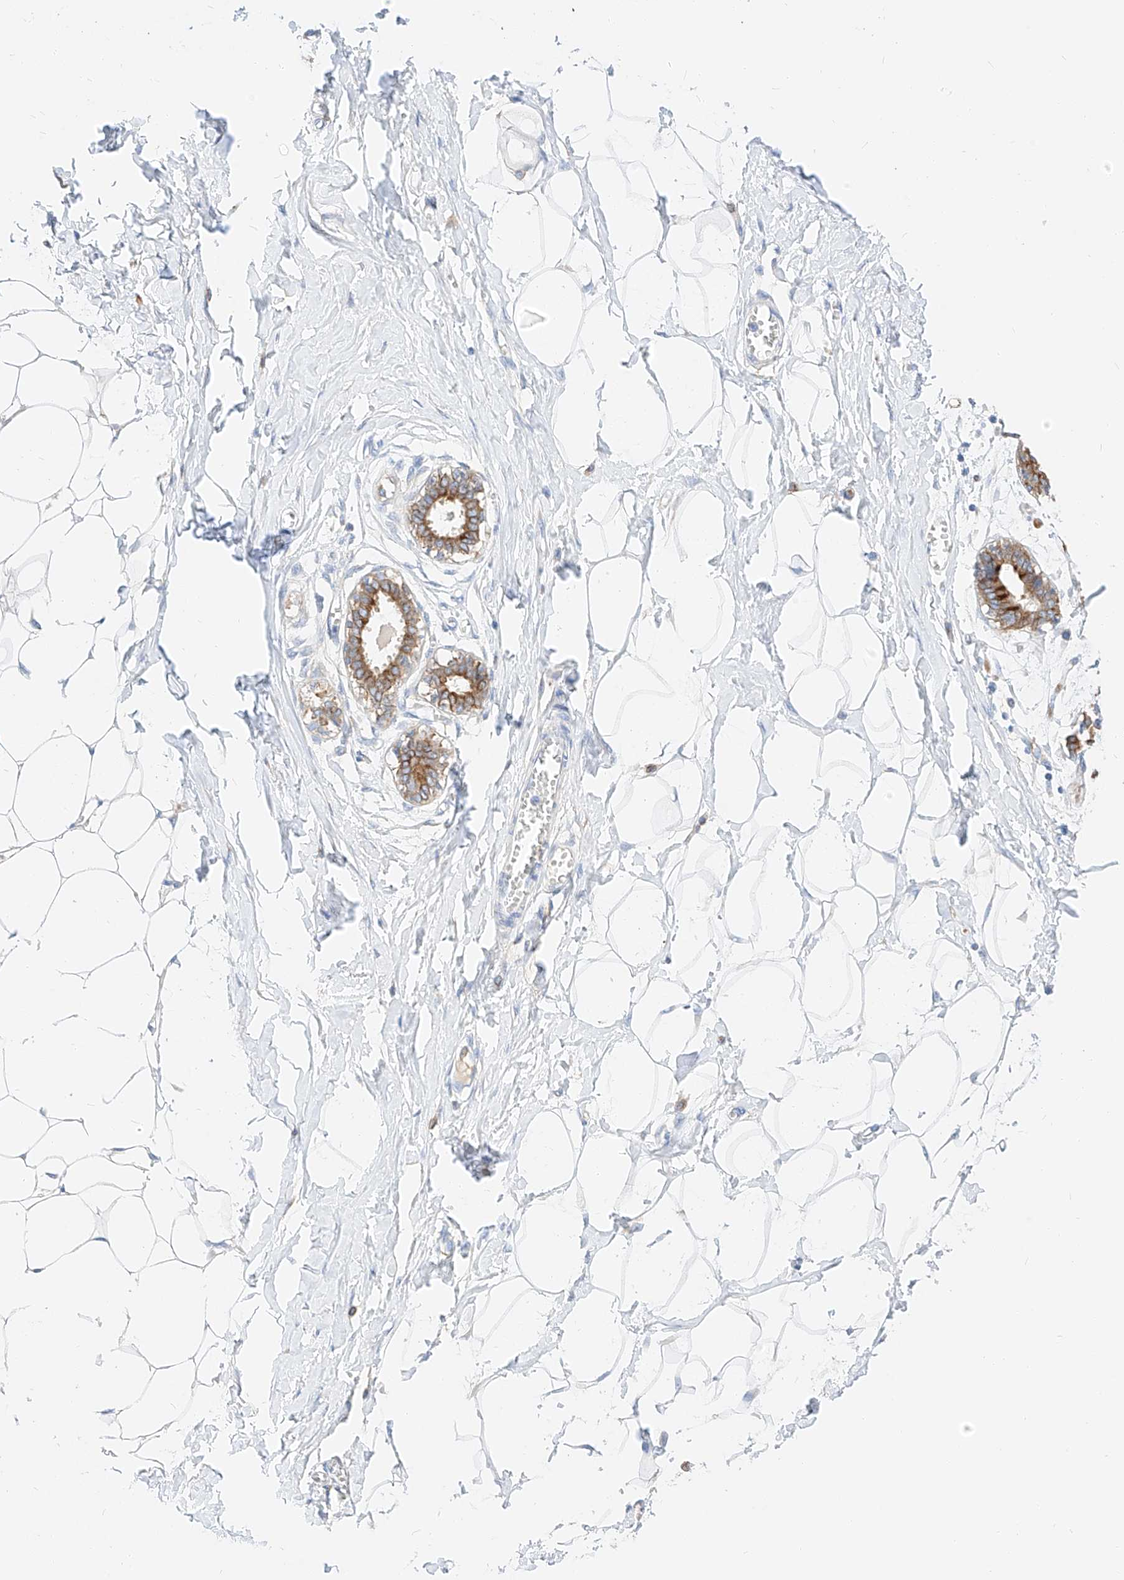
{"staining": {"intensity": "negative", "quantity": "none", "location": "none"}, "tissue": "breast", "cell_type": "Adipocytes", "image_type": "normal", "snomed": [{"axis": "morphology", "description": "Normal tissue, NOS"}, {"axis": "topography", "description": "Breast"}], "caption": "The immunohistochemistry histopathology image has no significant staining in adipocytes of breast. (DAB immunohistochemistry, high magnification).", "gene": "MAP7", "patient": {"sex": "female", "age": 27}}